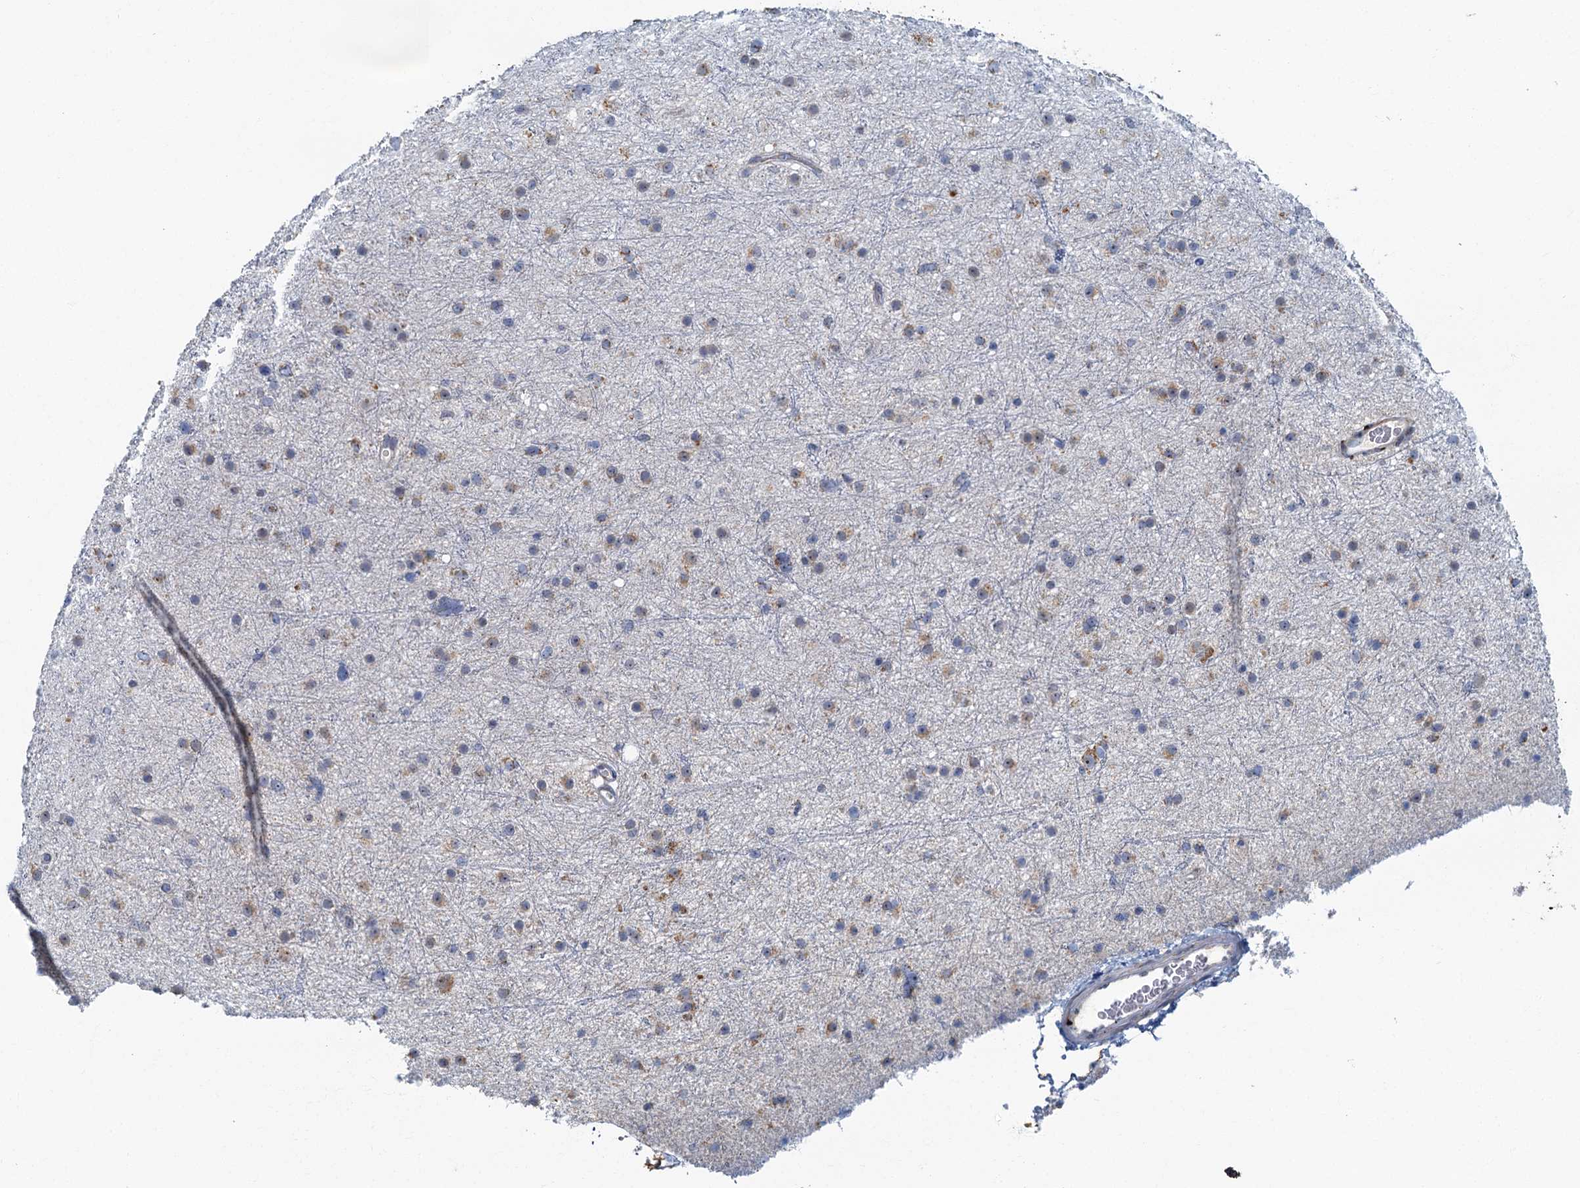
{"staining": {"intensity": "negative", "quantity": "none", "location": "none"}, "tissue": "glioma", "cell_type": "Tumor cells", "image_type": "cancer", "snomed": [{"axis": "morphology", "description": "Glioma, malignant, Low grade"}, {"axis": "topography", "description": "Cerebral cortex"}], "caption": "Tumor cells are negative for brown protein staining in glioma.", "gene": "RAD9B", "patient": {"sex": "female", "age": 39}}